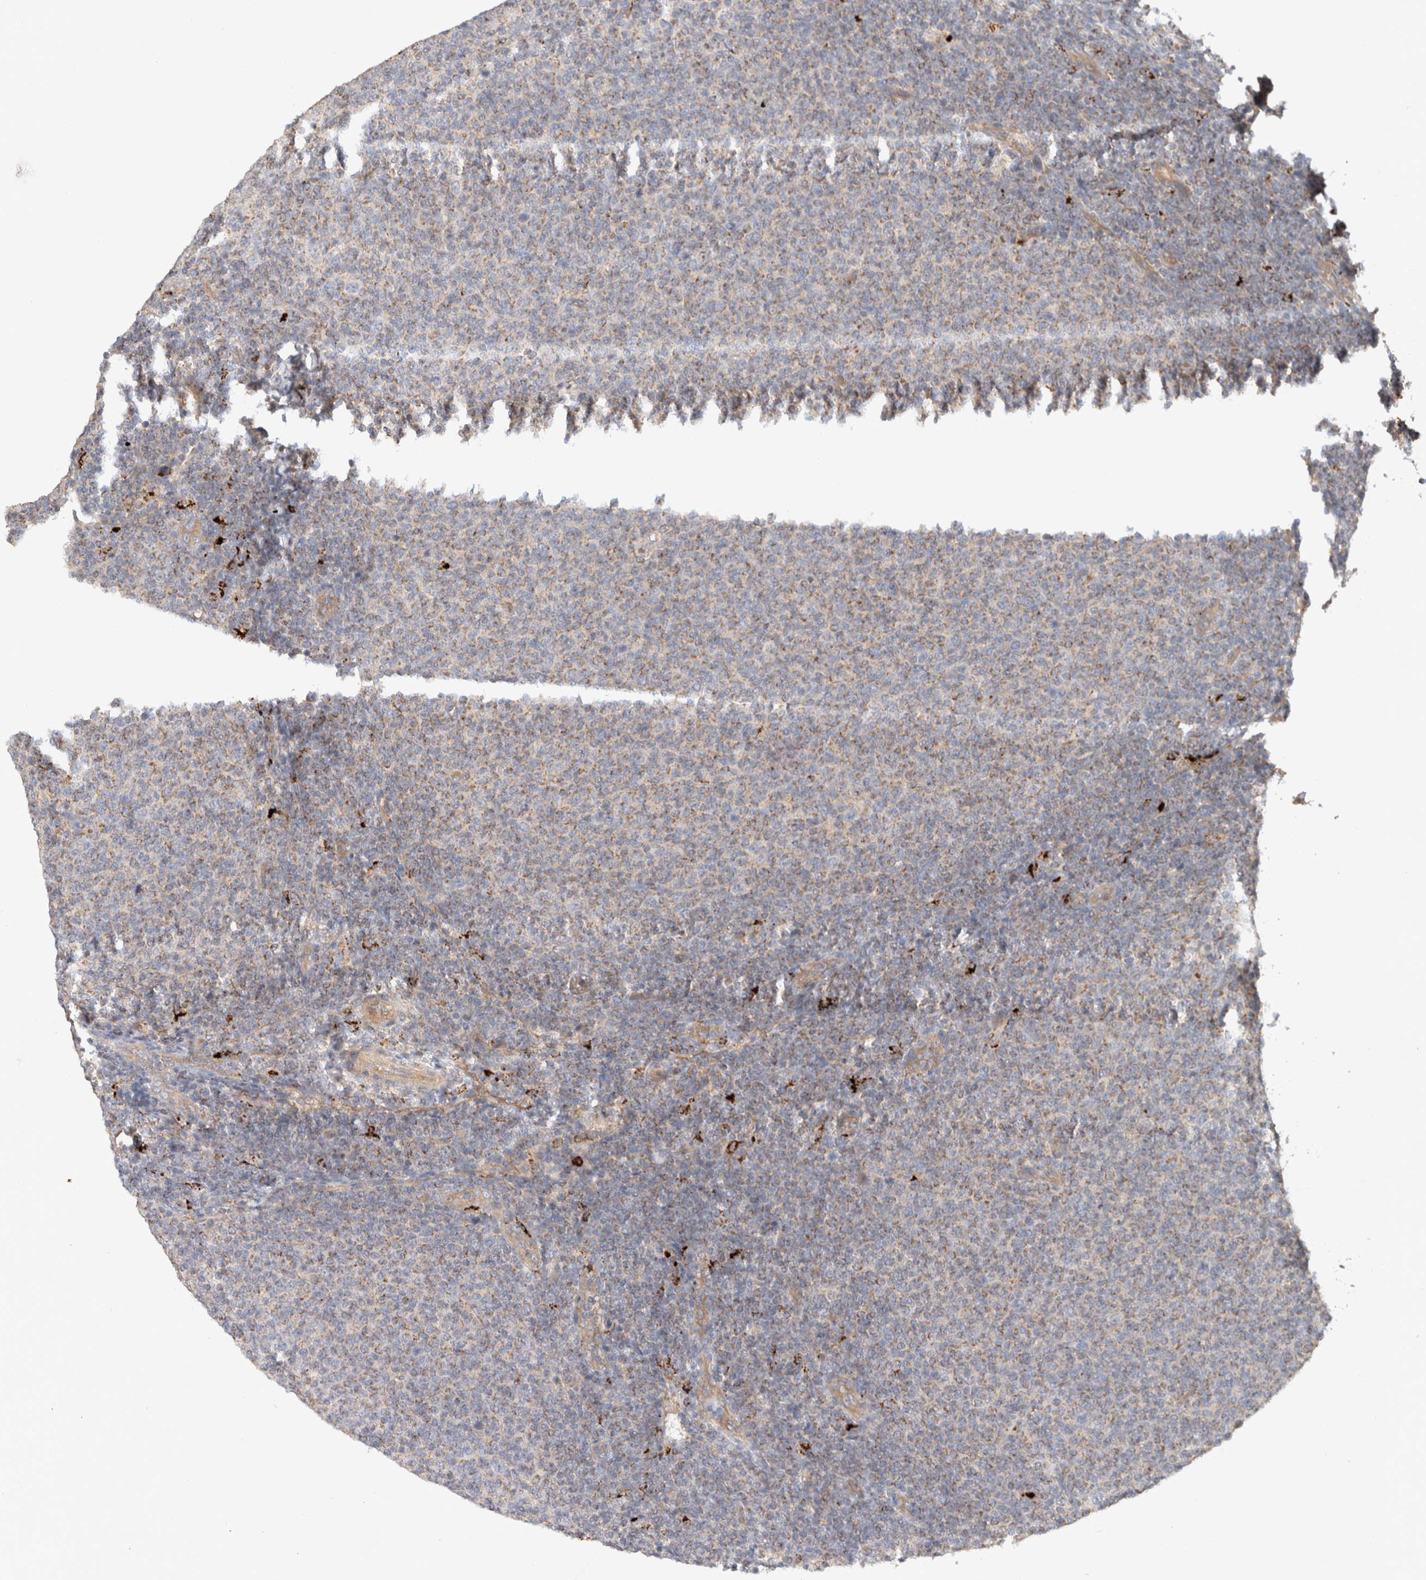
{"staining": {"intensity": "weak", "quantity": "25%-75%", "location": "cytoplasmic/membranous"}, "tissue": "lymphoma", "cell_type": "Tumor cells", "image_type": "cancer", "snomed": [{"axis": "morphology", "description": "Malignant lymphoma, non-Hodgkin's type, Low grade"}, {"axis": "topography", "description": "Lymph node"}], "caption": "This image reveals immunohistochemistry (IHC) staining of human lymphoma, with low weak cytoplasmic/membranous staining in about 25%-75% of tumor cells.", "gene": "B3GNTL1", "patient": {"sex": "male", "age": 66}}